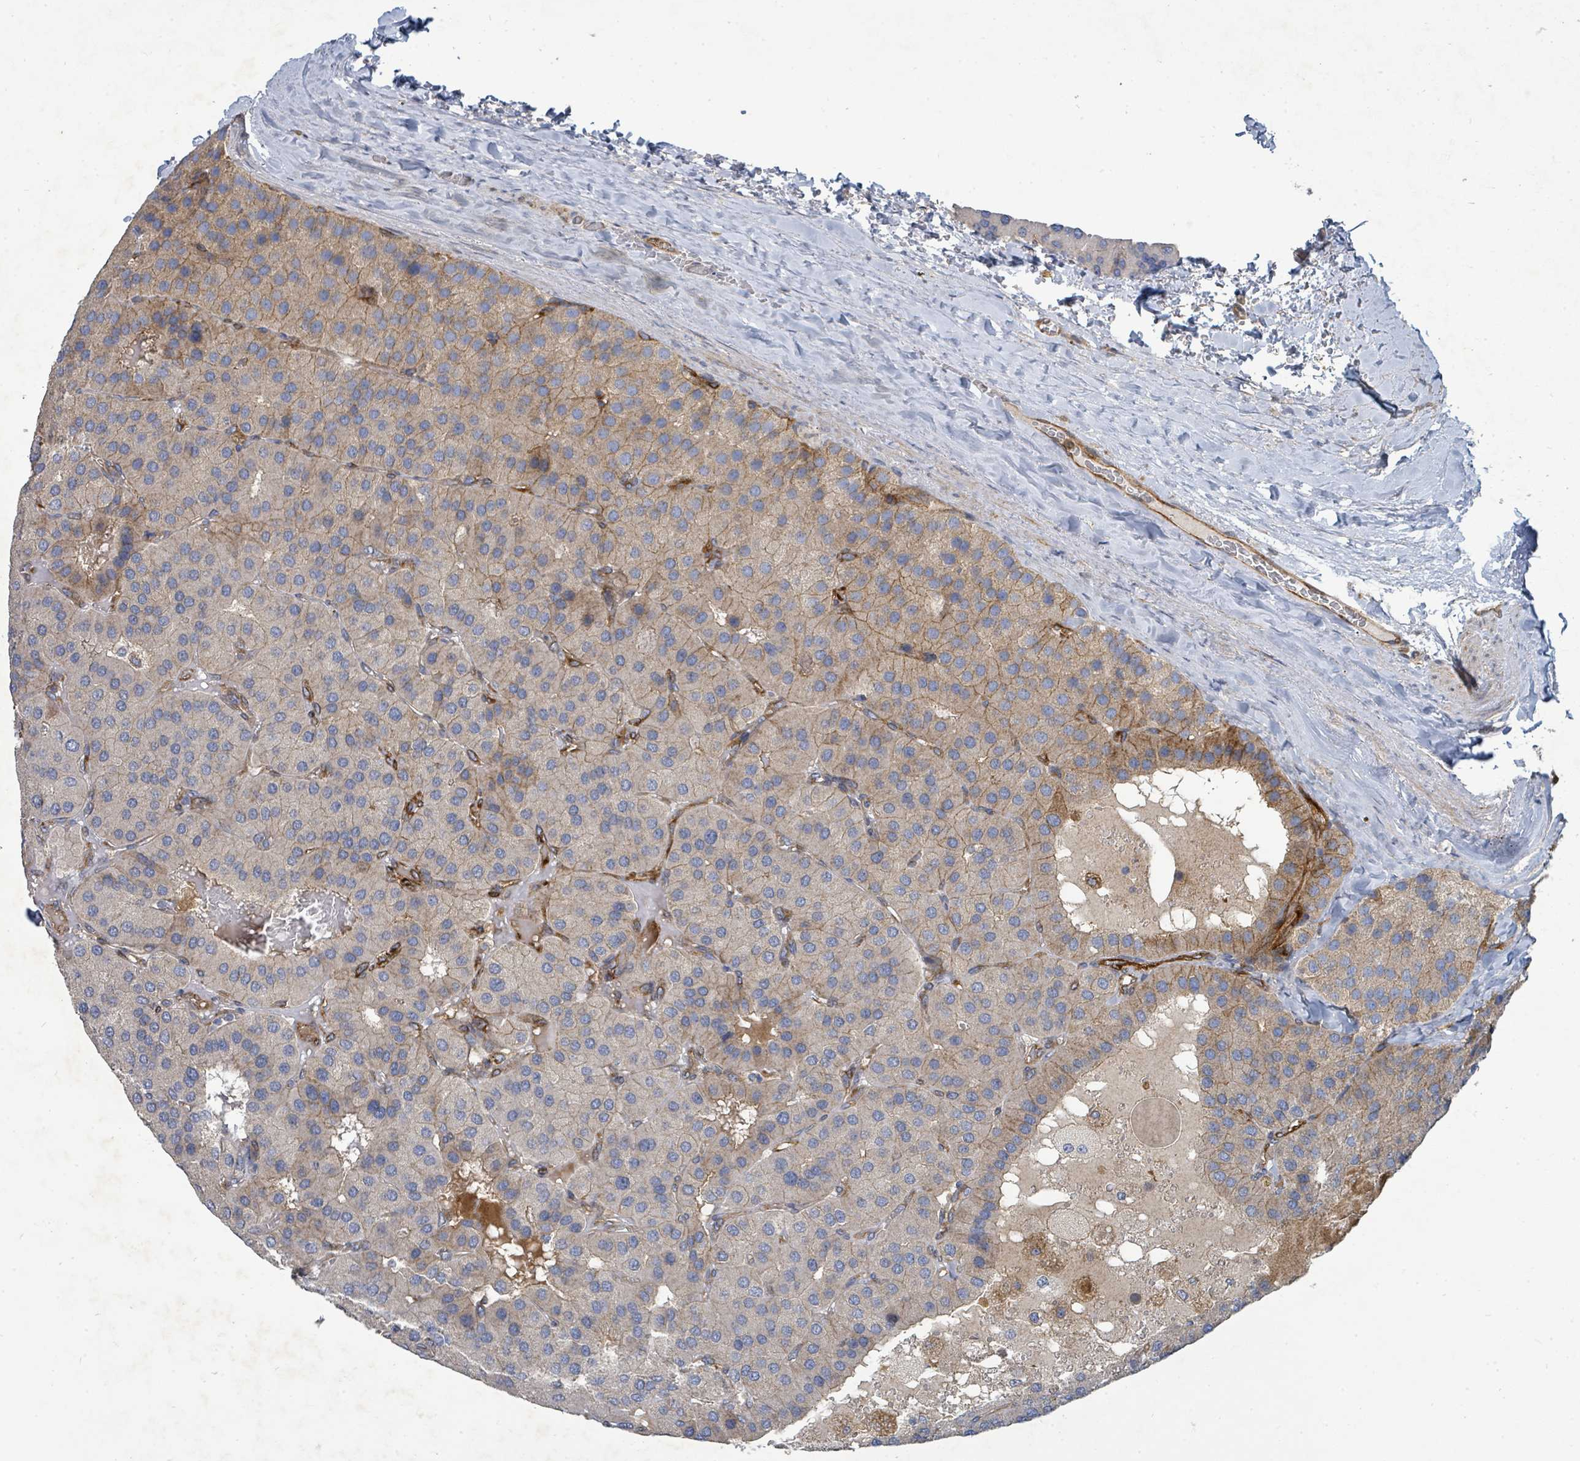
{"staining": {"intensity": "weak", "quantity": "25%-75%", "location": "cytoplasmic/membranous"}, "tissue": "parathyroid gland", "cell_type": "Glandular cells", "image_type": "normal", "snomed": [{"axis": "morphology", "description": "Normal tissue, NOS"}, {"axis": "morphology", "description": "Adenoma, NOS"}, {"axis": "topography", "description": "Parathyroid gland"}], "caption": "Immunohistochemical staining of unremarkable human parathyroid gland shows weak cytoplasmic/membranous protein expression in approximately 25%-75% of glandular cells.", "gene": "IFIT1", "patient": {"sex": "female", "age": 86}}